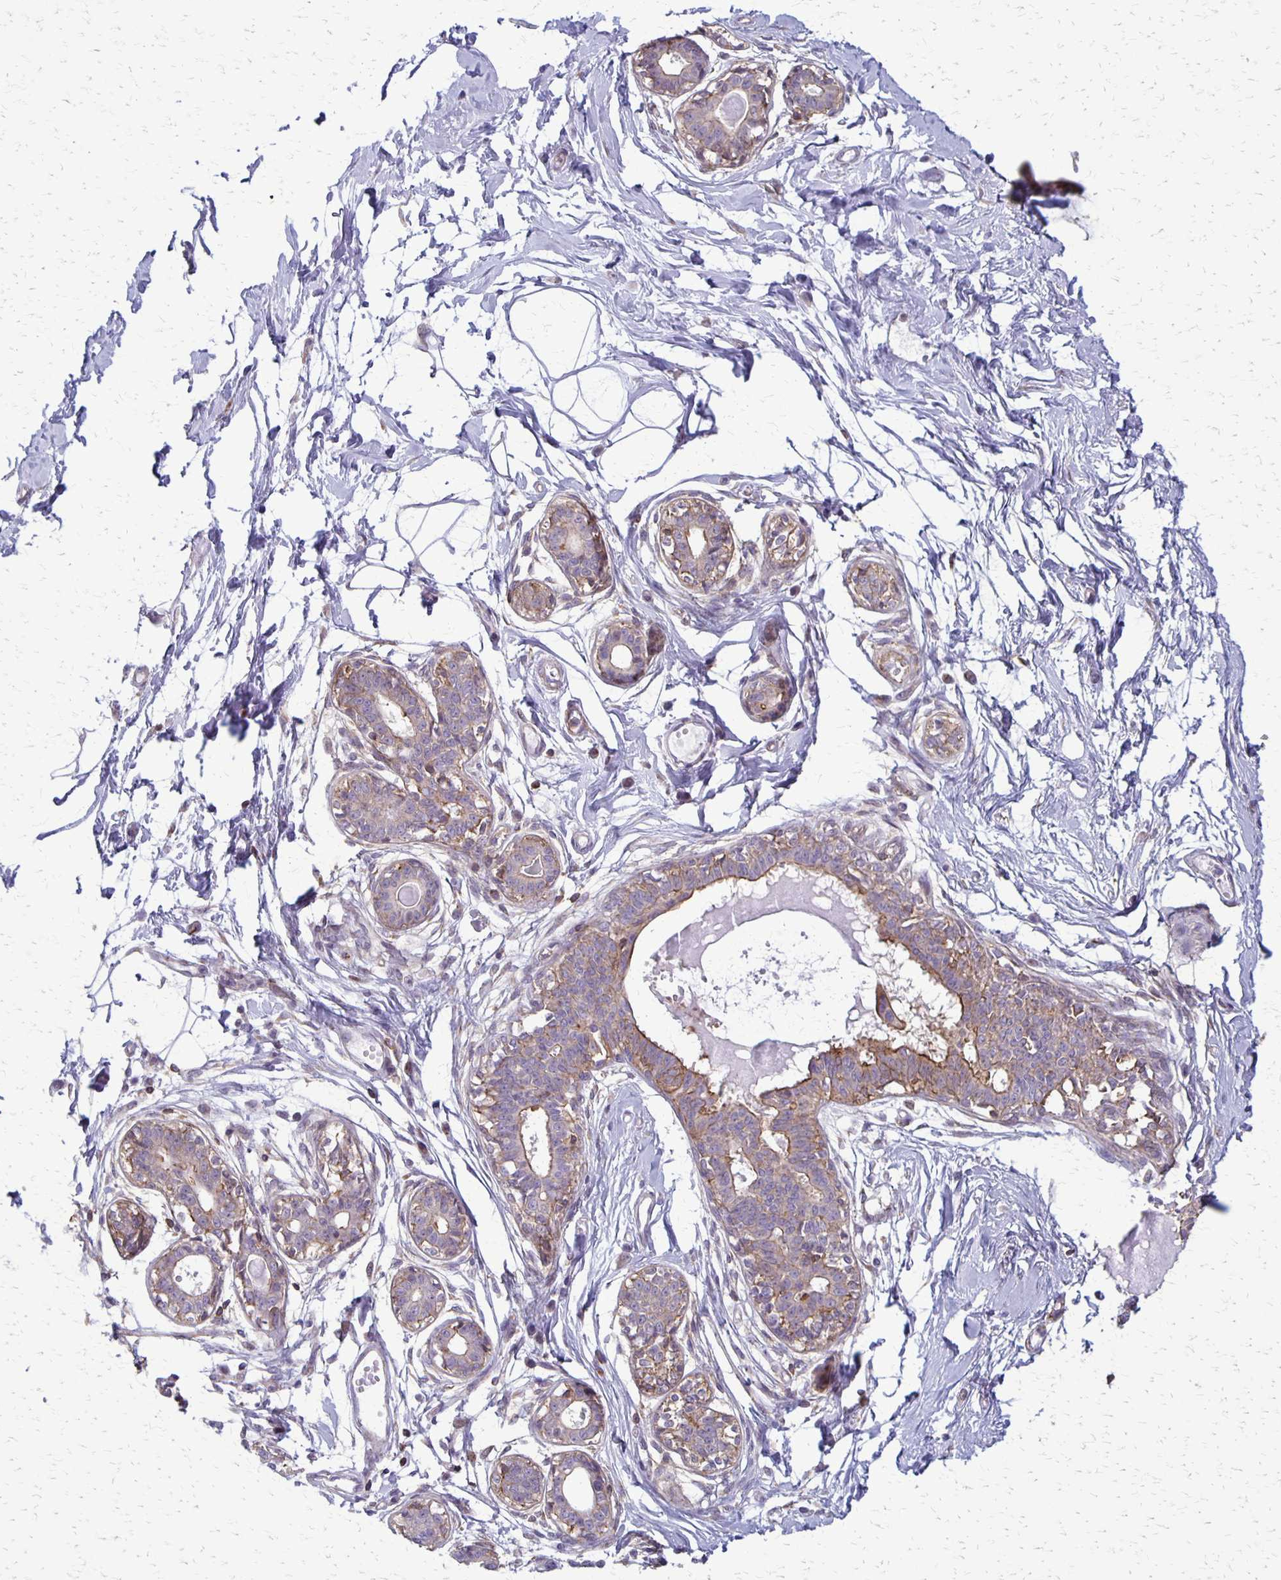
{"staining": {"intensity": "negative", "quantity": "none", "location": "none"}, "tissue": "breast", "cell_type": "Adipocytes", "image_type": "normal", "snomed": [{"axis": "morphology", "description": "Normal tissue, NOS"}, {"axis": "topography", "description": "Breast"}], "caption": "Protein analysis of normal breast demonstrates no significant expression in adipocytes. (Brightfield microscopy of DAB (3,3'-diaminobenzidine) IHC at high magnification).", "gene": "SEPTIN5", "patient": {"sex": "female", "age": 45}}